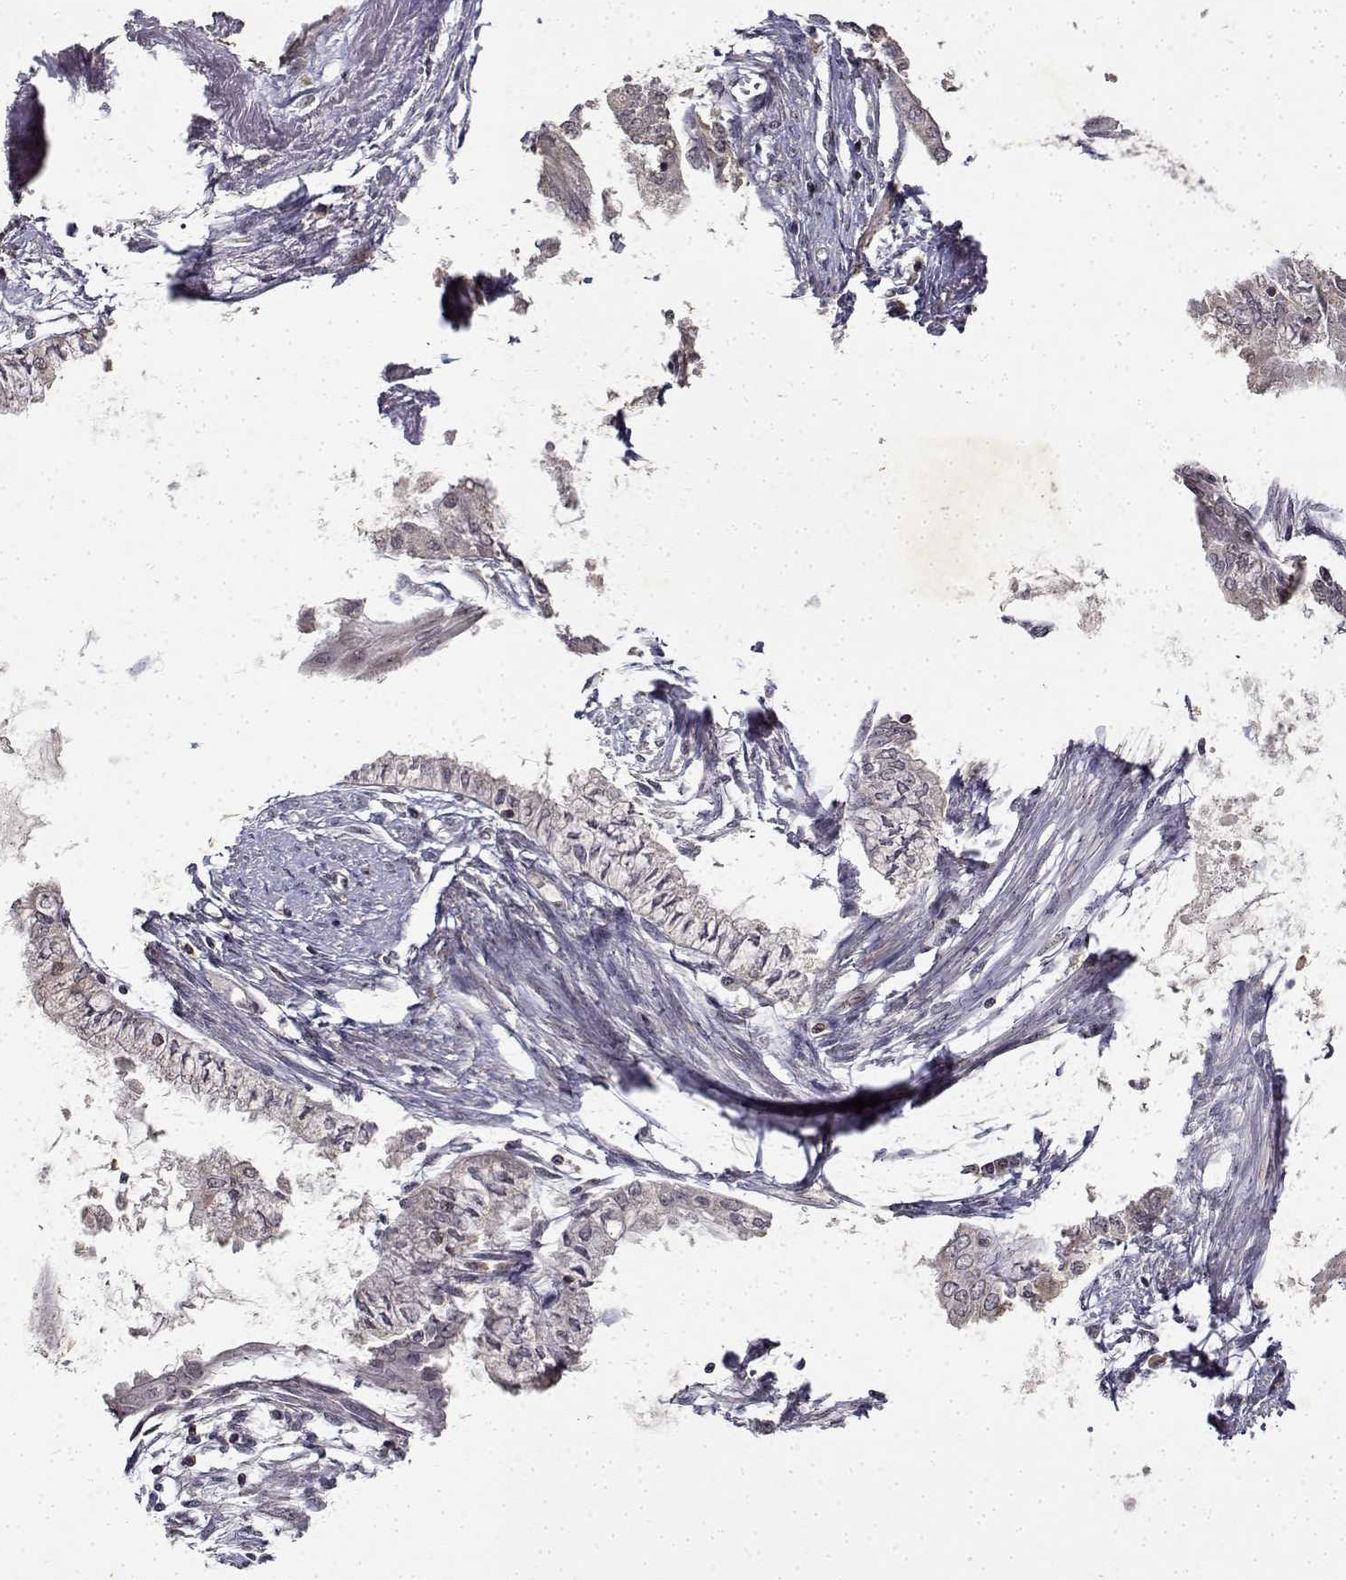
{"staining": {"intensity": "negative", "quantity": "none", "location": "none"}, "tissue": "endometrial cancer", "cell_type": "Tumor cells", "image_type": "cancer", "snomed": [{"axis": "morphology", "description": "Adenocarcinoma, NOS"}, {"axis": "topography", "description": "Endometrium"}], "caption": "Immunohistochemistry histopathology image of neoplastic tissue: human adenocarcinoma (endometrial) stained with DAB (3,3'-diaminobenzidine) demonstrates no significant protein positivity in tumor cells.", "gene": "BDNF", "patient": {"sex": "female", "age": 76}}